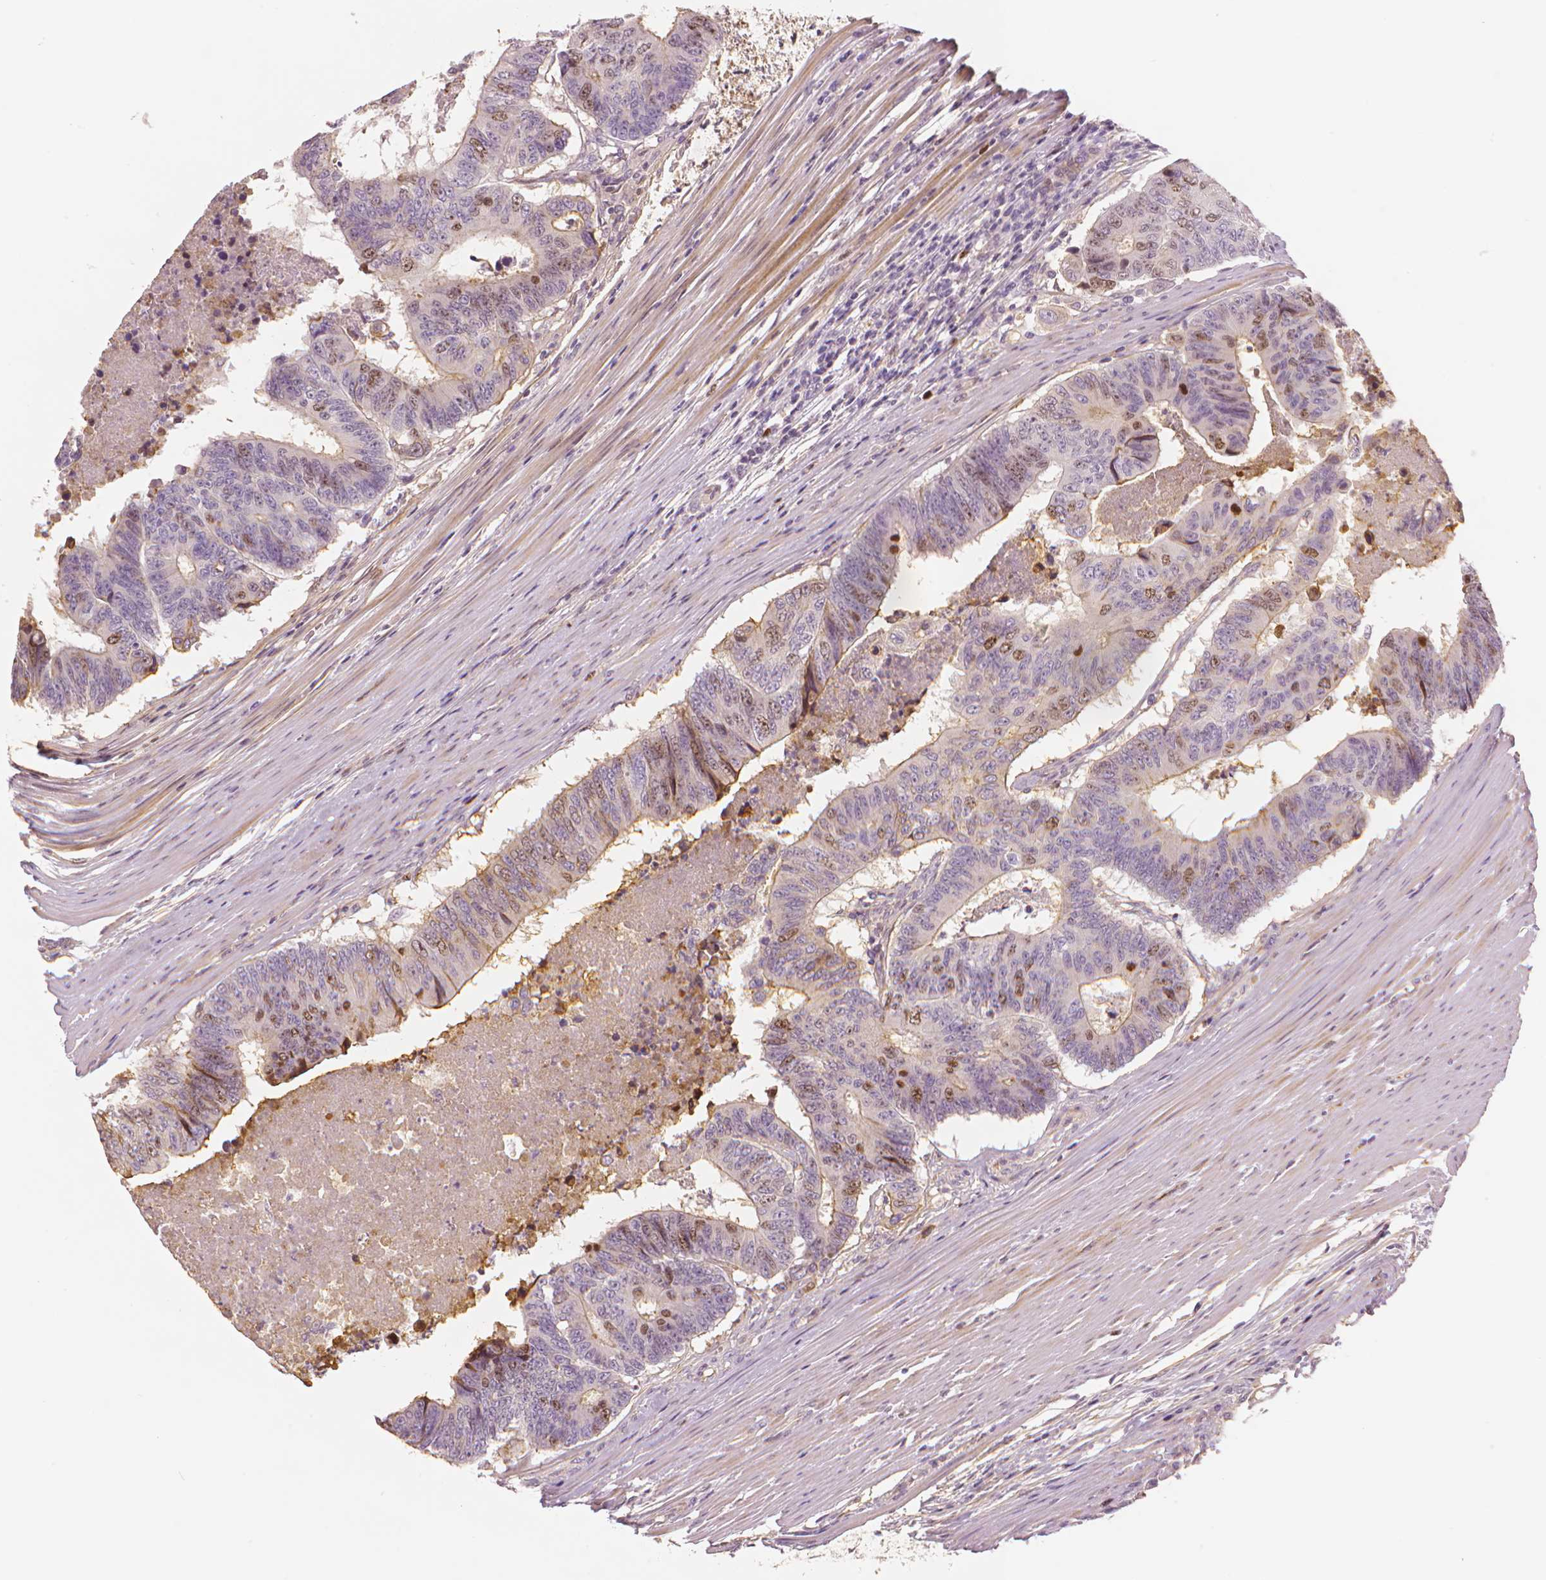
{"staining": {"intensity": "moderate", "quantity": "25%-75%", "location": "cytoplasmic/membranous,nuclear"}, "tissue": "colorectal cancer", "cell_type": "Tumor cells", "image_type": "cancer", "snomed": [{"axis": "morphology", "description": "Adenocarcinoma, NOS"}, {"axis": "topography", "description": "Colon"}], "caption": "Protein staining demonstrates moderate cytoplasmic/membranous and nuclear positivity in about 25%-75% of tumor cells in colorectal adenocarcinoma.", "gene": "MKI67", "patient": {"sex": "female", "age": 48}}